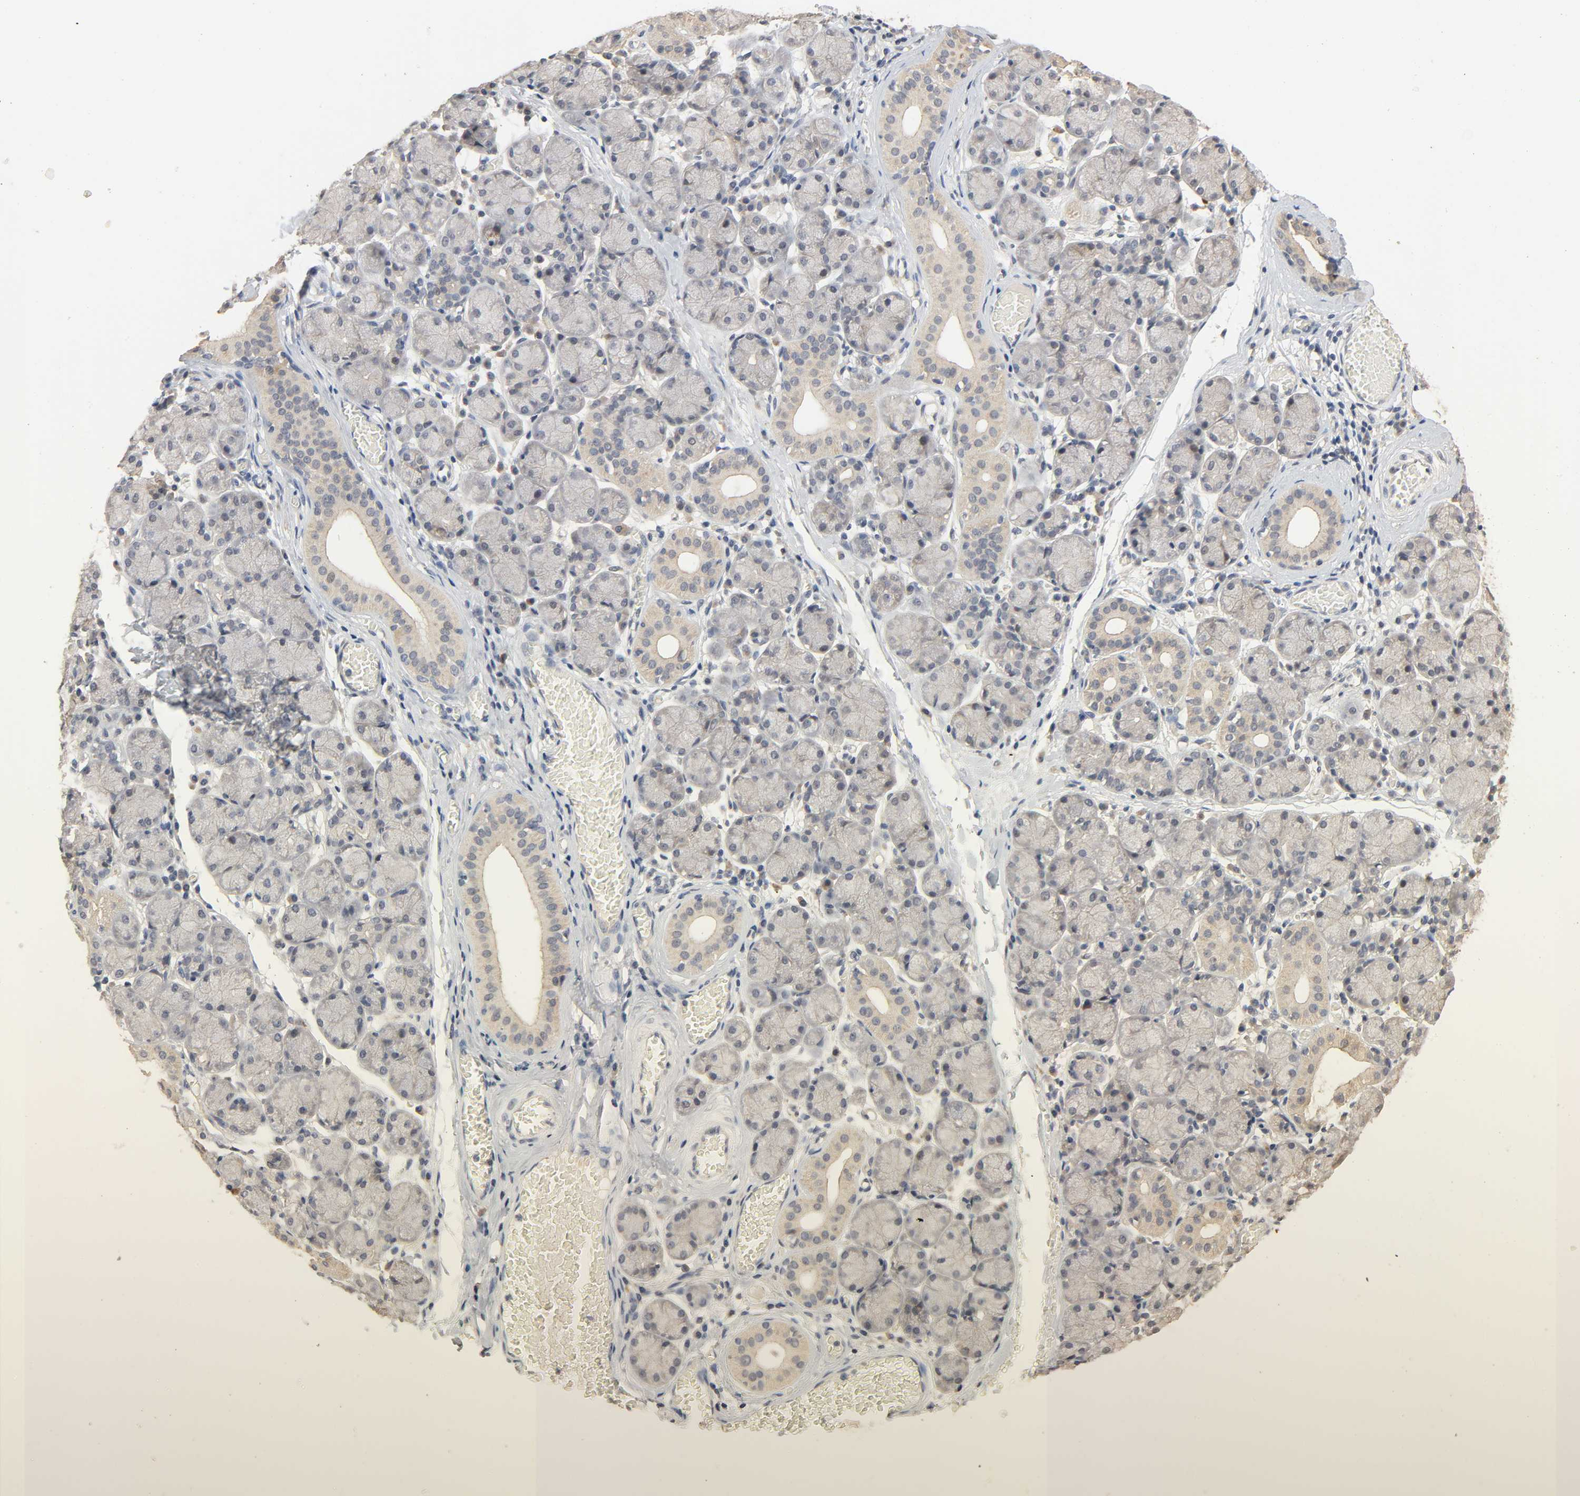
{"staining": {"intensity": "weak", "quantity": "<25%", "location": "cytoplasmic/membranous"}, "tissue": "salivary gland", "cell_type": "Glandular cells", "image_type": "normal", "snomed": [{"axis": "morphology", "description": "Normal tissue, NOS"}, {"axis": "topography", "description": "Salivary gland"}], "caption": "Glandular cells are negative for protein expression in benign human salivary gland. Brightfield microscopy of IHC stained with DAB (brown) and hematoxylin (blue), captured at high magnification.", "gene": "MAGEA8", "patient": {"sex": "female", "age": 24}}